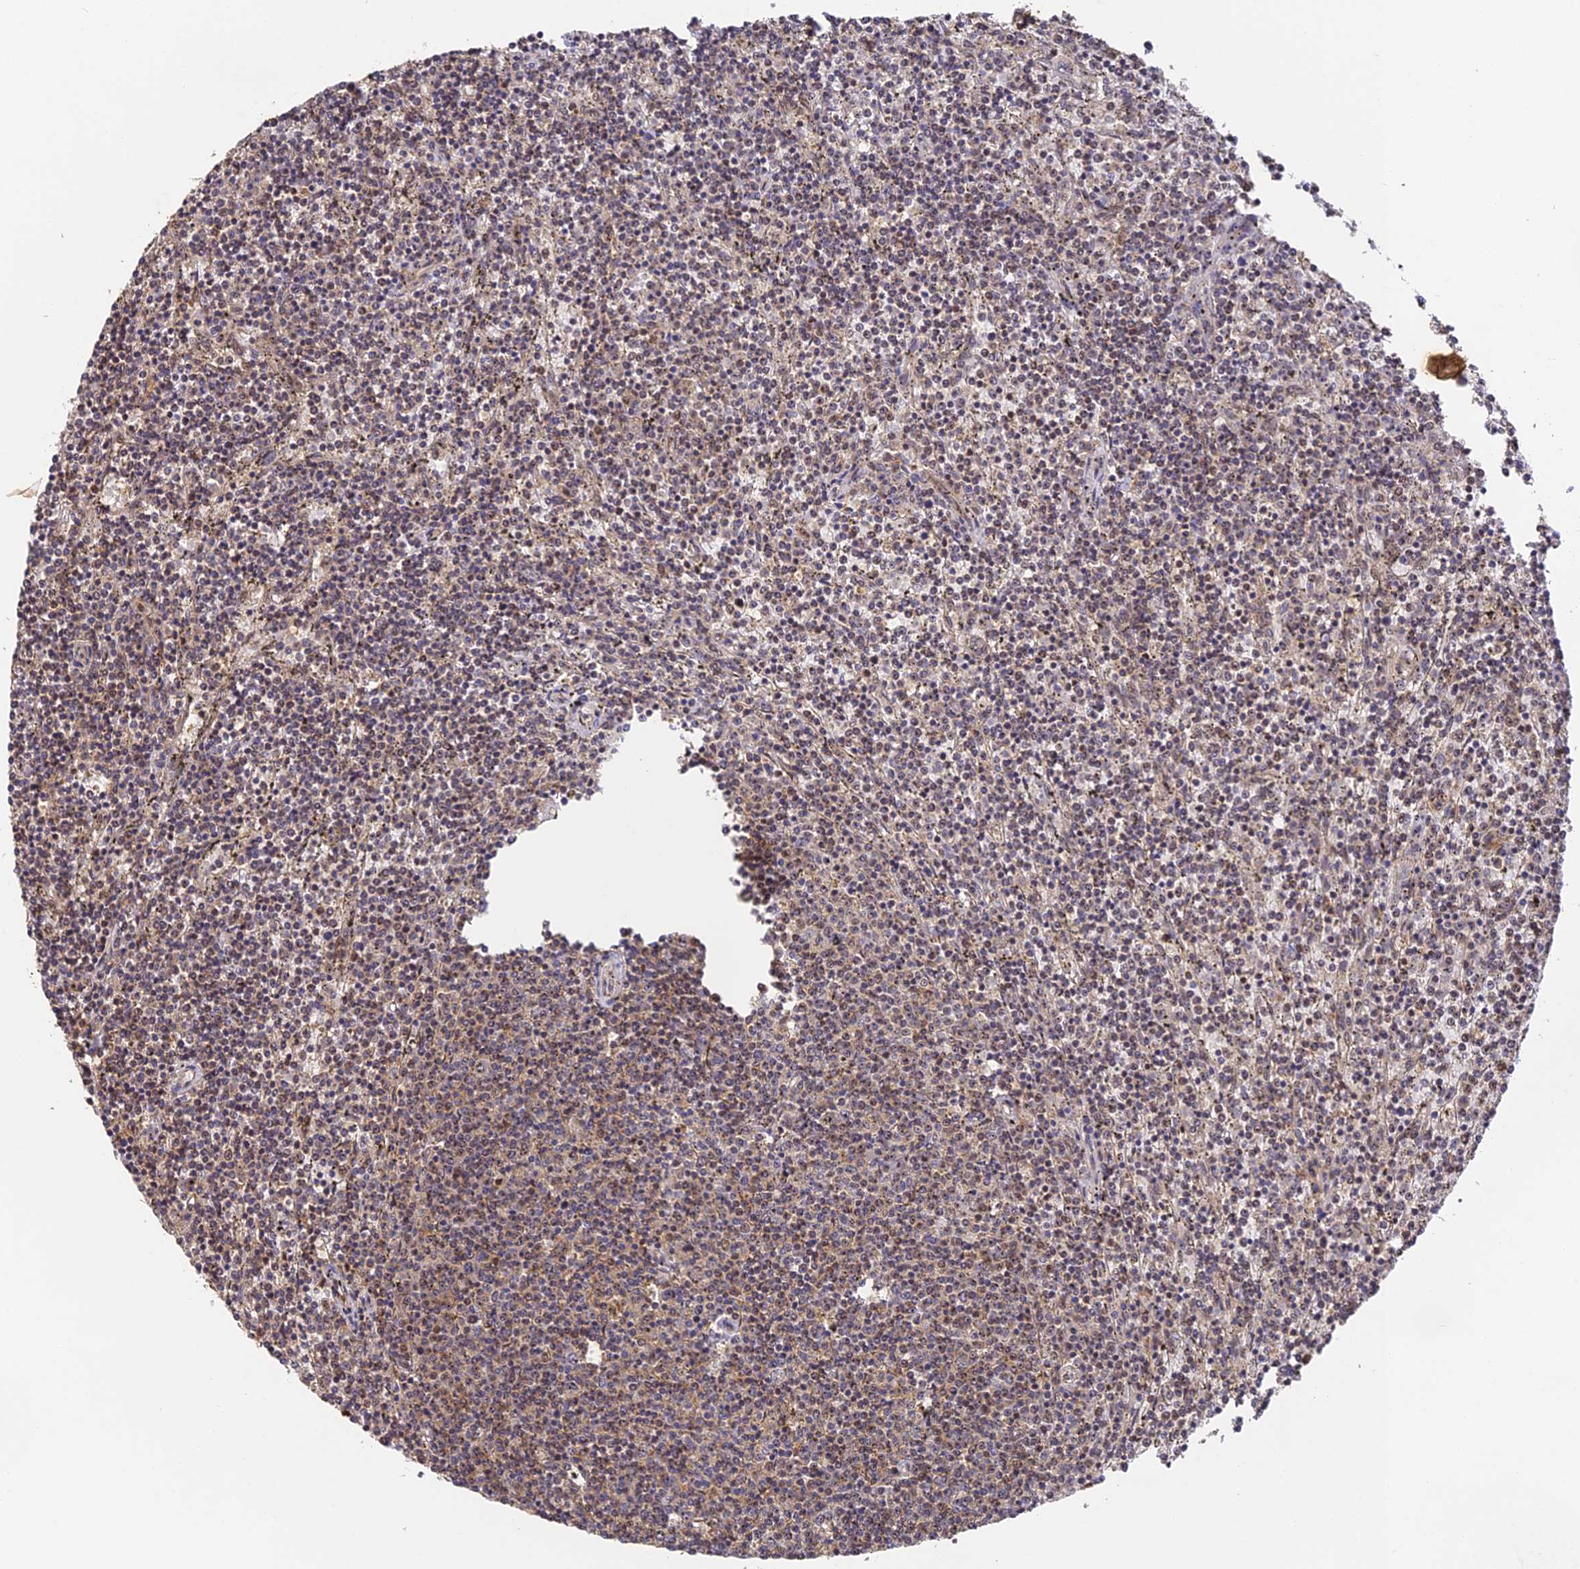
{"staining": {"intensity": "negative", "quantity": "none", "location": "none"}, "tissue": "lymphoma", "cell_type": "Tumor cells", "image_type": "cancer", "snomed": [{"axis": "morphology", "description": "Malignant lymphoma, non-Hodgkin's type, Low grade"}, {"axis": "topography", "description": "Spleen"}], "caption": "IHC of malignant lymphoma, non-Hodgkin's type (low-grade) shows no positivity in tumor cells.", "gene": "ZNF443", "patient": {"sex": "female", "age": 50}}